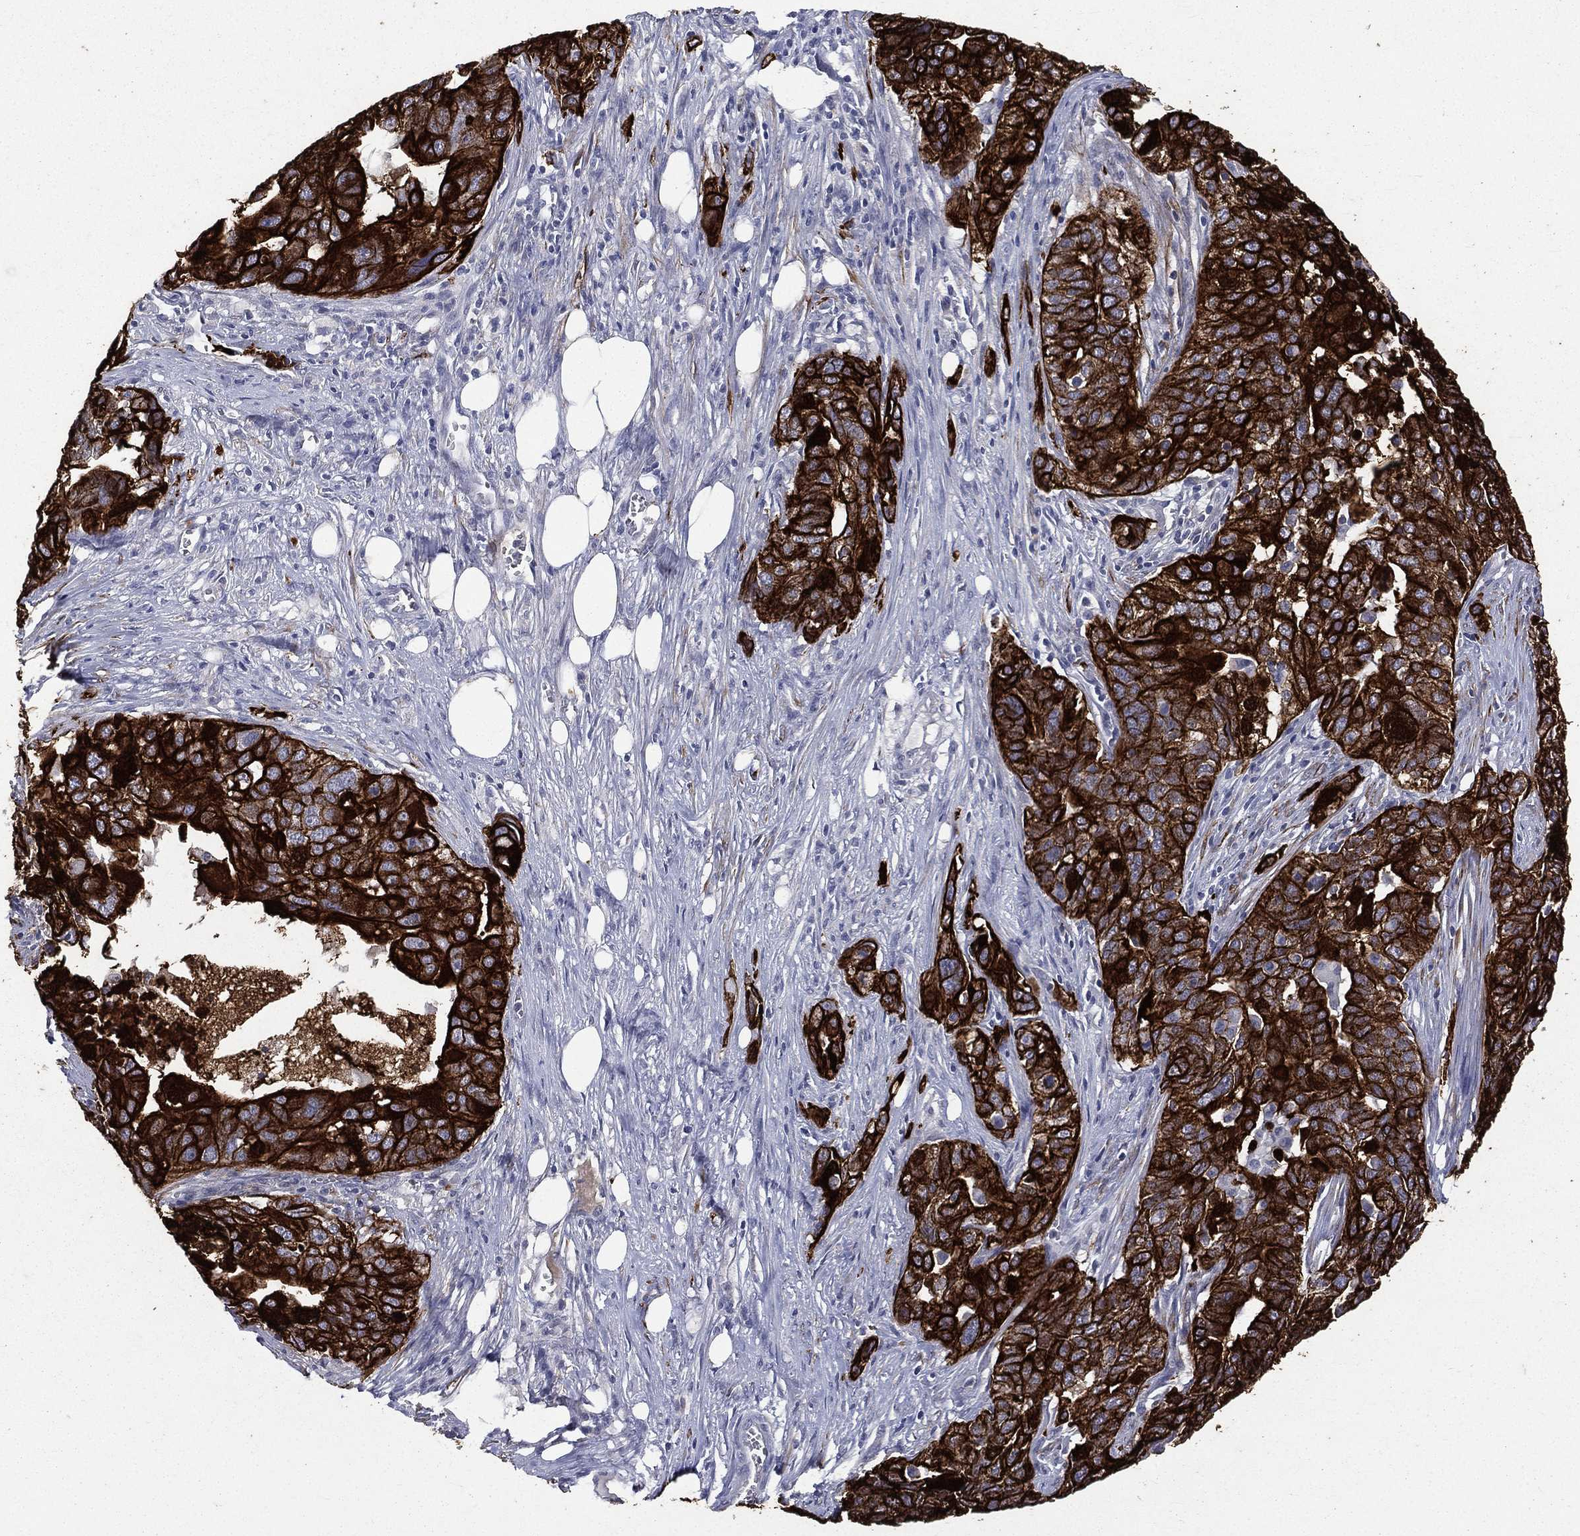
{"staining": {"intensity": "strong", "quantity": ">75%", "location": "cytoplasmic/membranous"}, "tissue": "ovarian cancer", "cell_type": "Tumor cells", "image_type": "cancer", "snomed": [{"axis": "morphology", "description": "Carcinoma, endometroid"}, {"axis": "topography", "description": "Soft tissue"}, {"axis": "topography", "description": "Ovary"}], "caption": "This micrograph exhibits immunohistochemistry (IHC) staining of human ovarian cancer (endometroid carcinoma), with high strong cytoplasmic/membranous expression in about >75% of tumor cells.", "gene": "KRT7", "patient": {"sex": "female", "age": 52}}